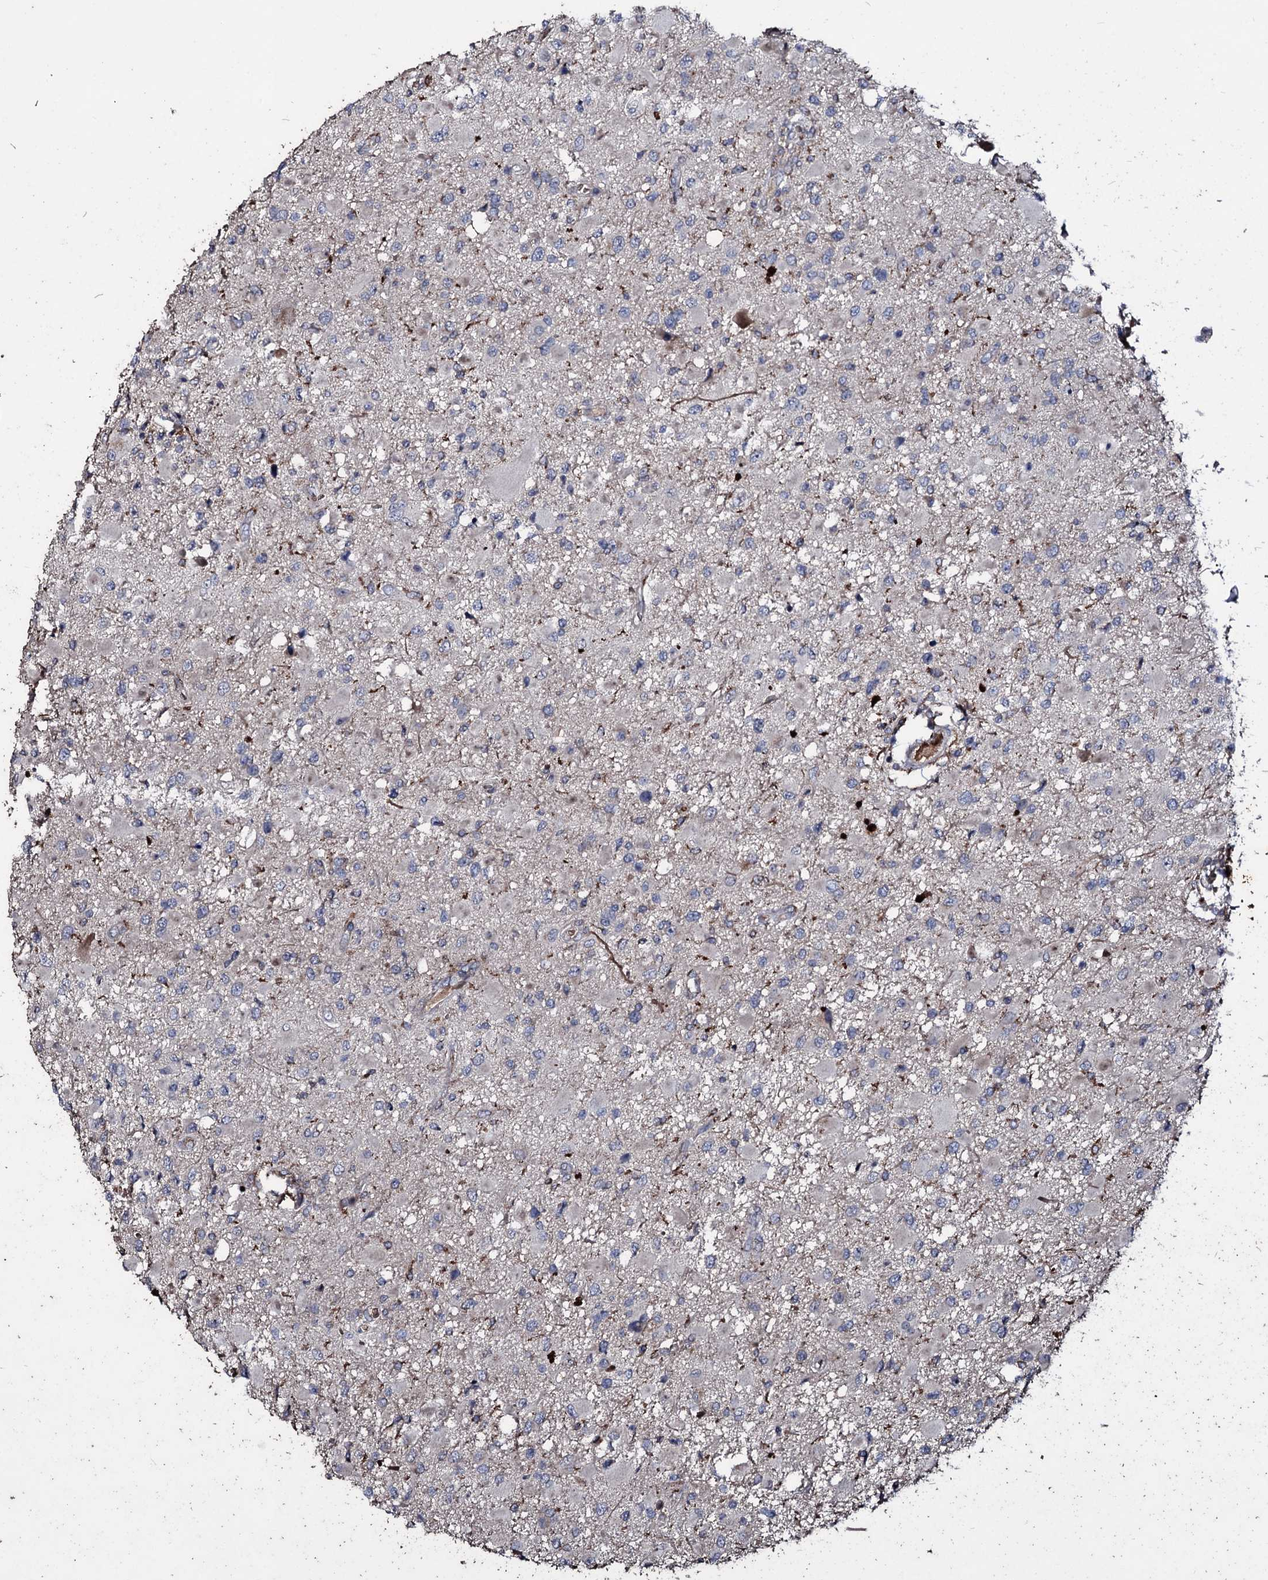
{"staining": {"intensity": "negative", "quantity": "none", "location": "none"}, "tissue": "glioma", "cell_type": "Tumor cells", "image_type": "cancer", "snomed": [{"axis": "morphology", "description": "Glioma, malignant, High grade"}, {"axis": "topography", "description": "Brain"}], "caption": "Glioma was stained to show a protein in brown. There is no significant staining in tumor cells.", "gene": "ZSWIM8", "patient": {"sex": "male", "age": 53}}